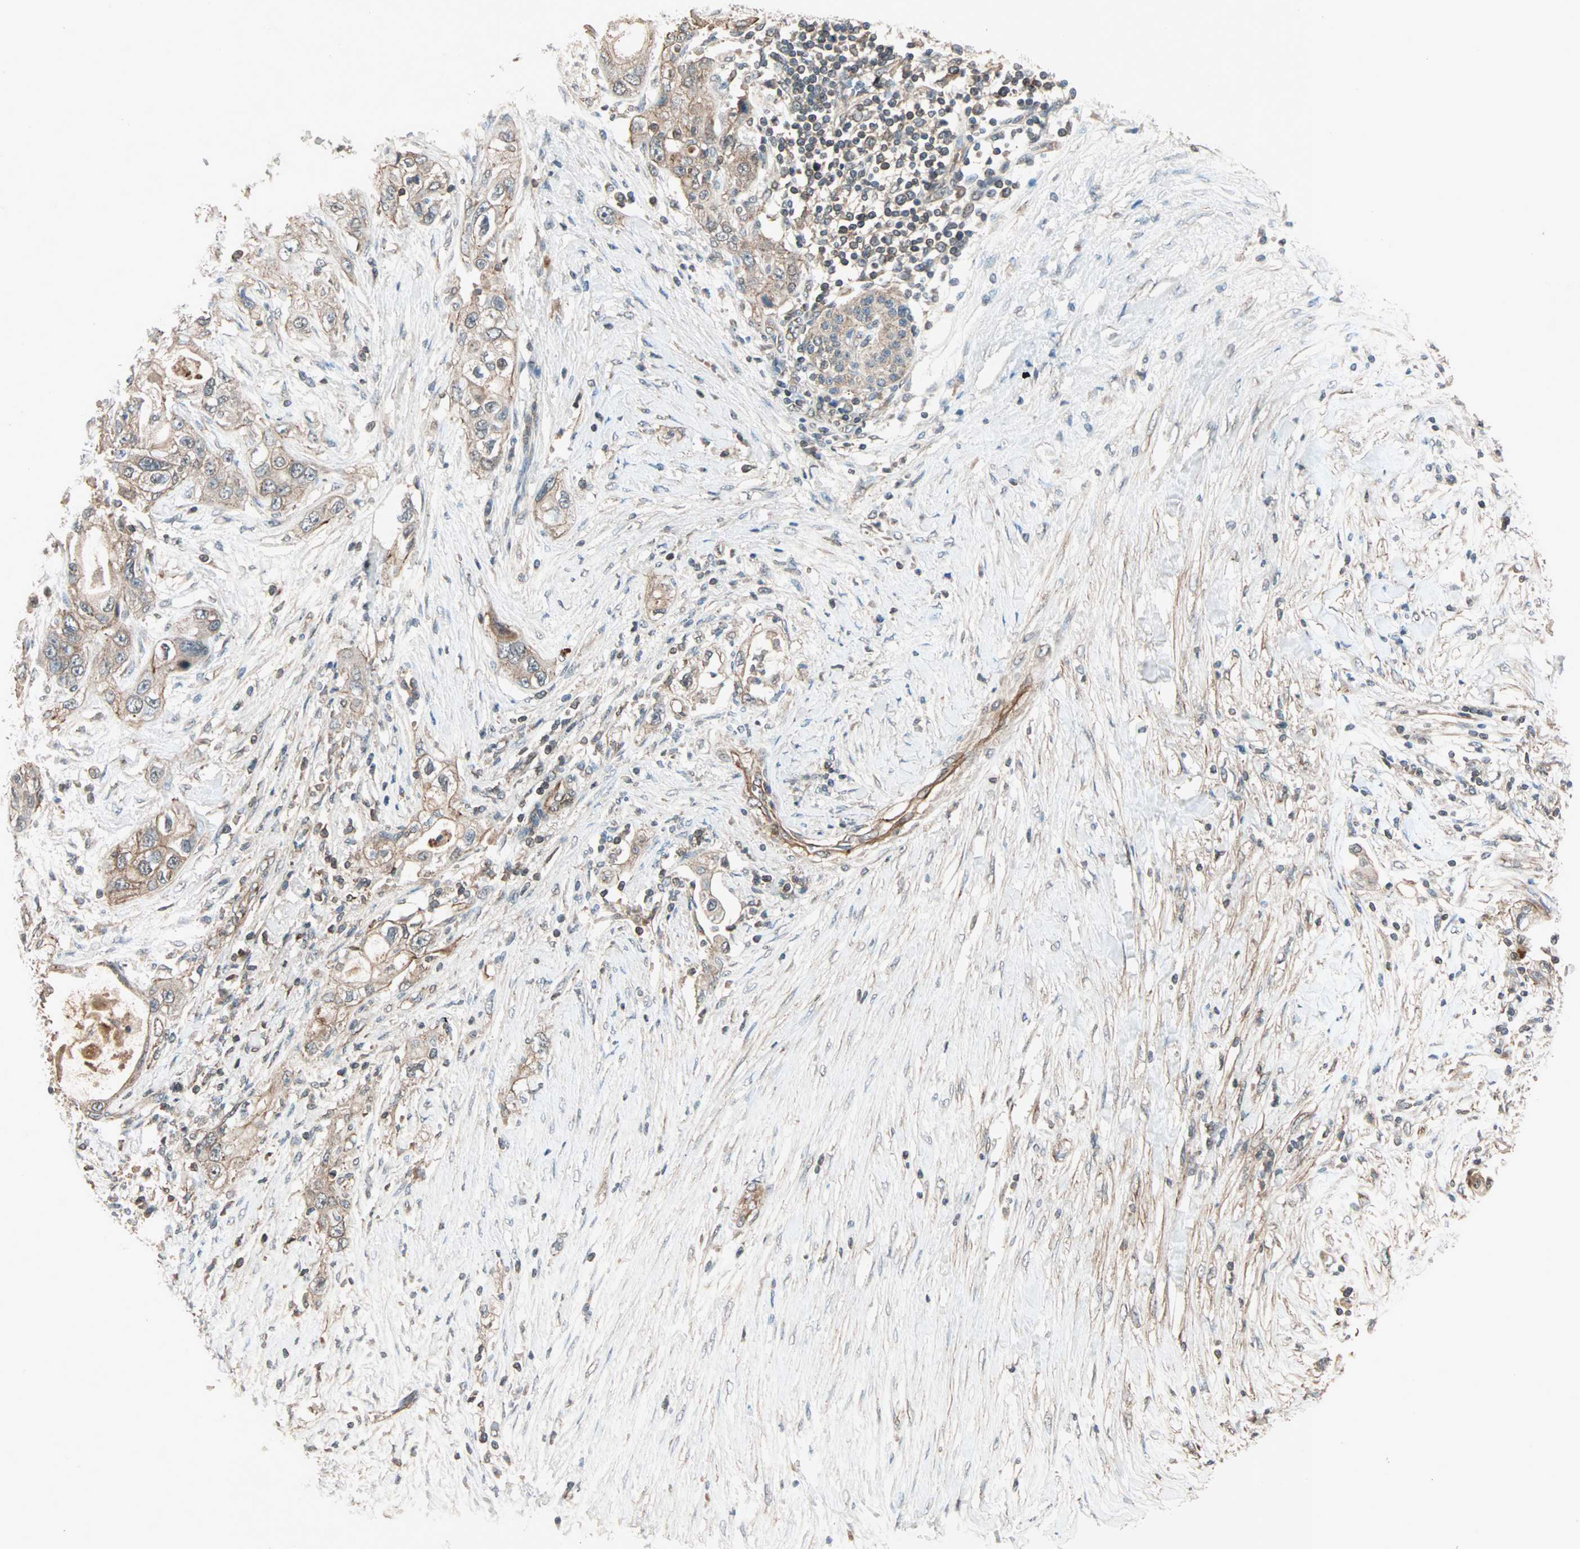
{"staining": {"intensity": "weak", "quantity": "25%-75%", "location": "cytoplasmic/membranous"}, "tissue": "pancreatic cancer", "cell_type": "Tumor cells", "image_type": "cancer", "snomed": [{"axis": "morphology", "description": "Adenocarcinoma, NOS"}, {"axis": "topography", "description": "Pancreas"}], "caption": "This micrograph demonstrates immunohistochemistry staining of human pancreatic cancer, with low weak cytoplasmic/membranous expression in approximately 25%-75% of tumor cells.", "gene": "MAP3K21", "patient": {"sex": "female", "age": 70}}